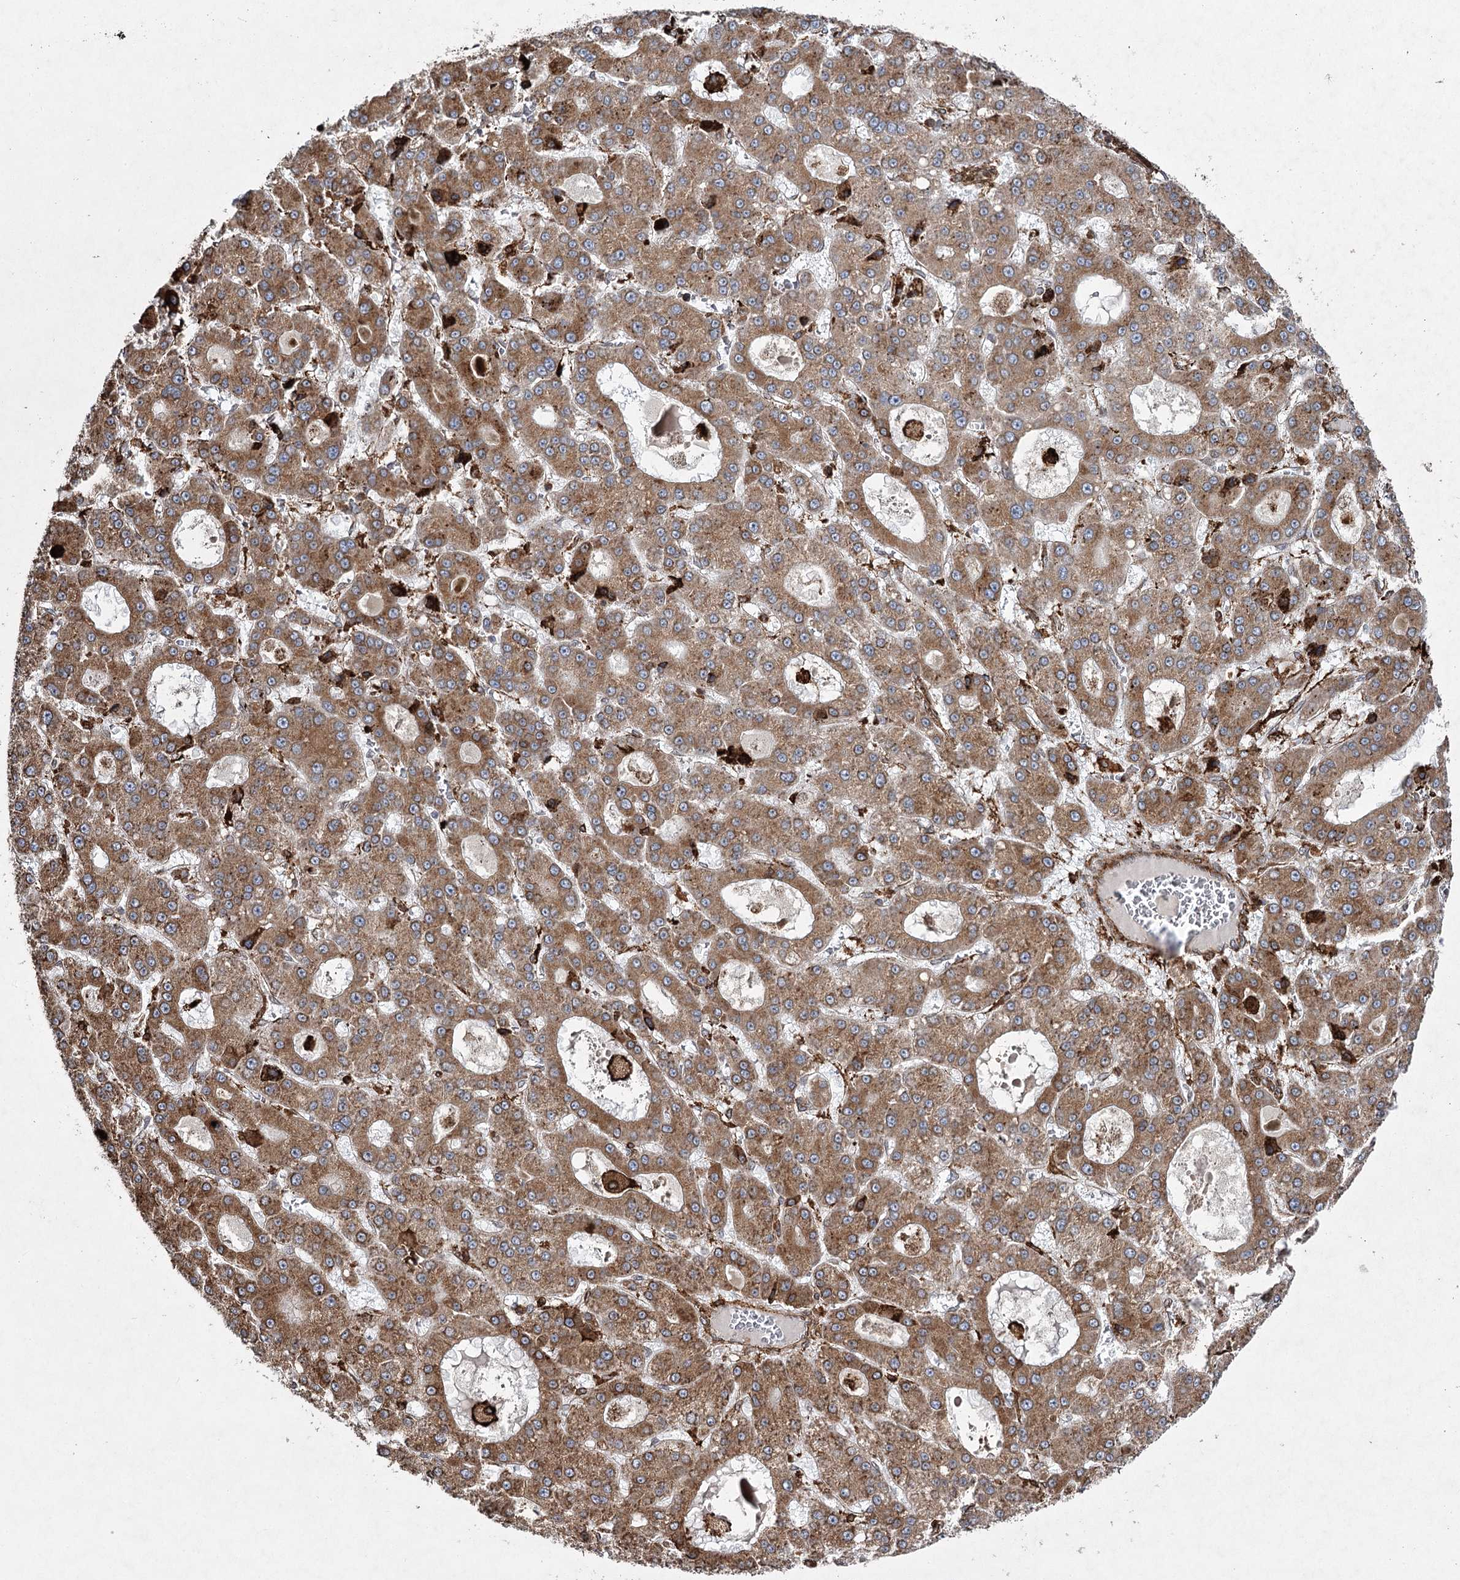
{"staining": {"intensity": "moderate", "quantity": ">75%", "location": "cytoplasmic/membranous"}, "tissue": "liver cancer", "cell_type": "Tumor cells", "image_type": "cancer", "snomed": [{"axis": "morphology", "description": "Carcinoma, Hepatocellular, NOS"}, {"axis": "topography", "description": "Liver"}], "caption": "Brown immunohistochemical staining in liver cancer shows moderate cytoplasmic/membranous positivity in about >75% of tumor cells.", "gene": "DCUN1D4", "patient": {"sex": "male", "age": 70}}